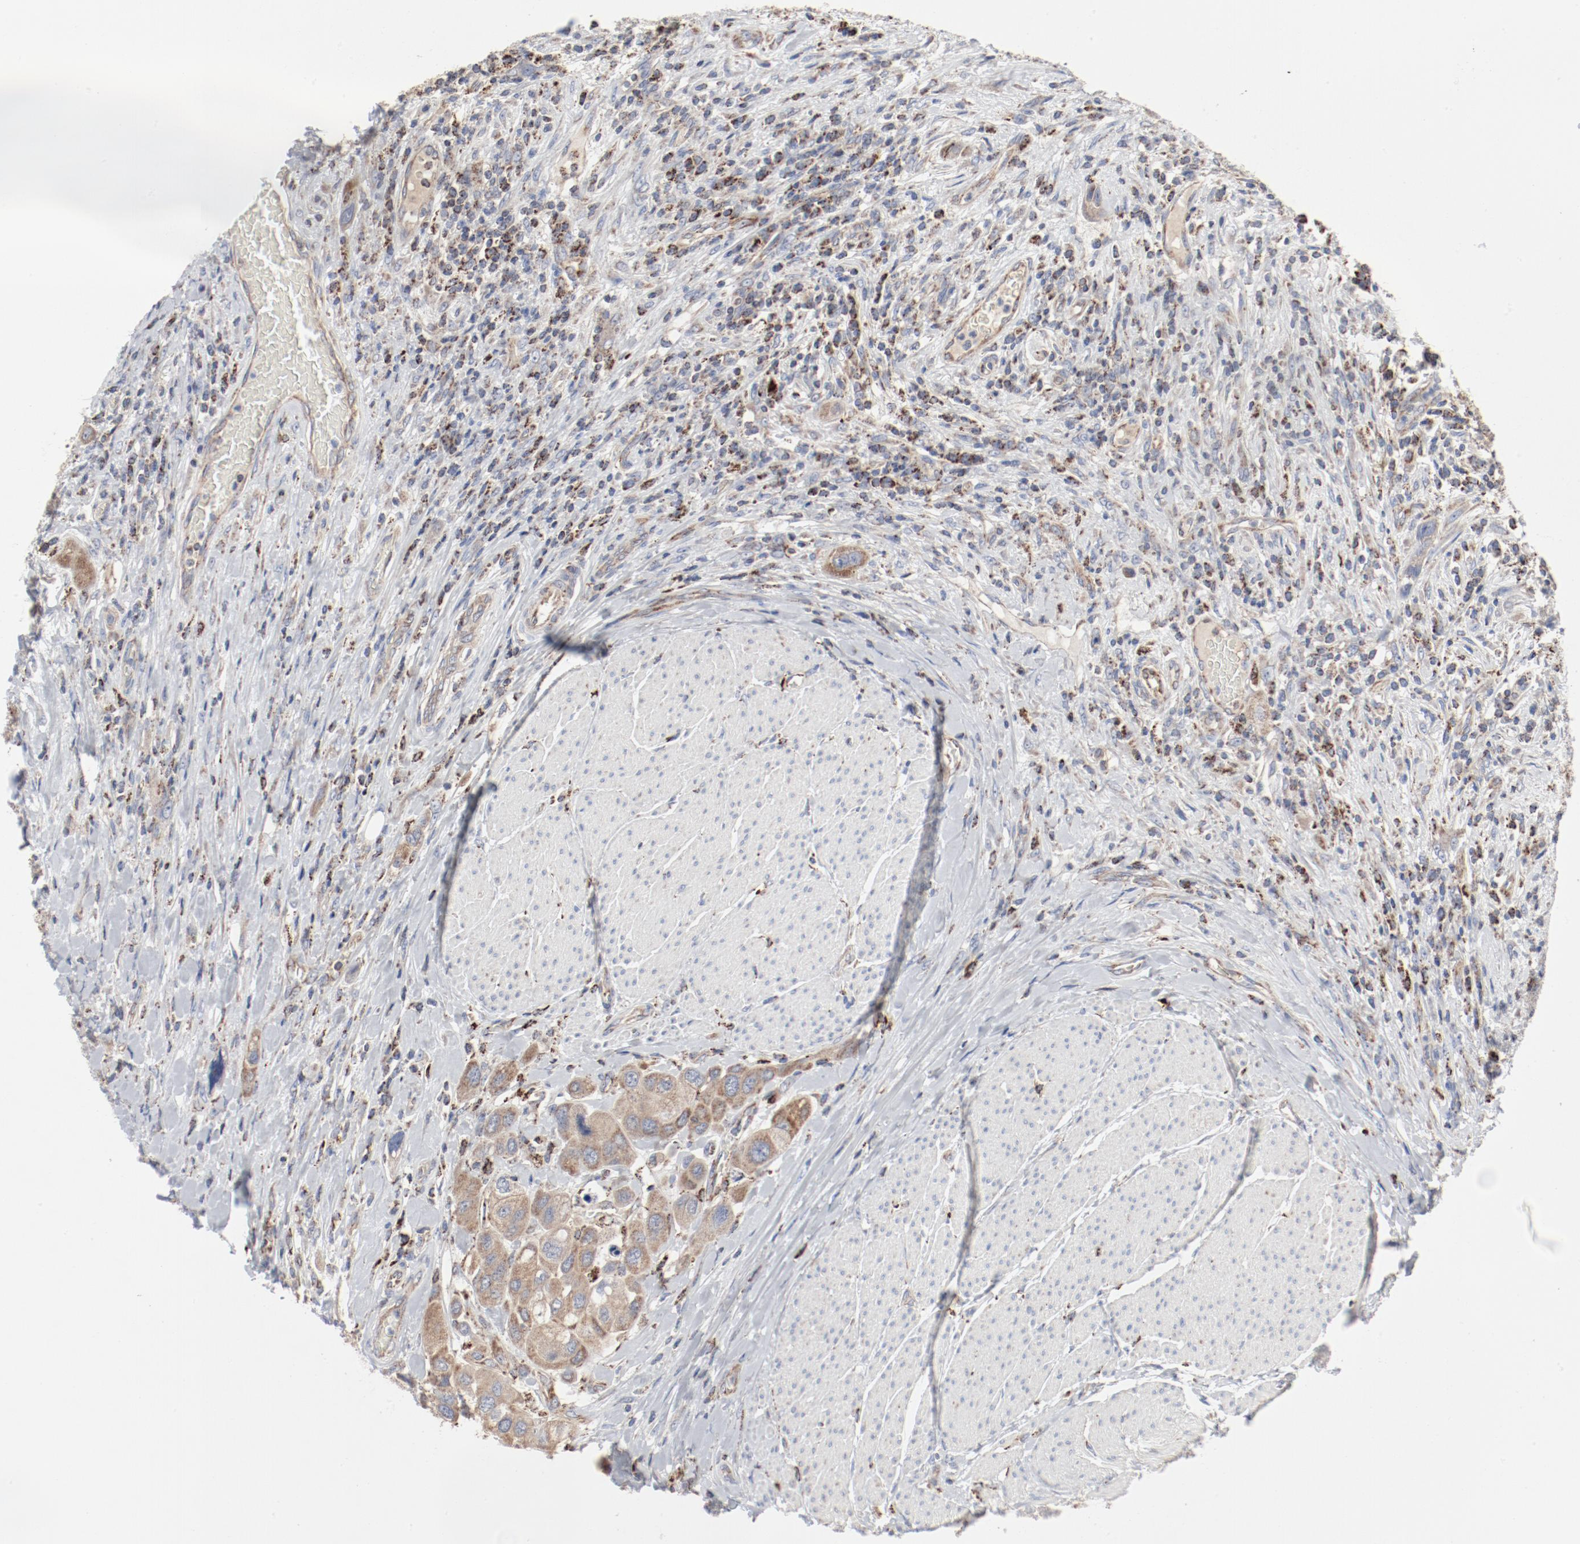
{"staining": {"intensity": "moderate", "quantity": ">75%", "location": "cytoplasmic/membranous"}, "tissue": "urothelial cancer", "cell_type": "Tumor cells", "image_type": "cancer", "snomed": [{"axis": "morphology", "description": "Urothelial carcinoma, High grade"}, {"axis": "topography", "description": "Urinary bladder"}], "caption": "Immunohistochemistry (IHC) (DAB) staining of human urothelial carcinoma (high-grade) demonstrates moderate cytoplasmic/membranous protein expression in approximately >75% of tumor cells.", "gene": "SETD3", "patient": {"sex": "male", "age": 50}}